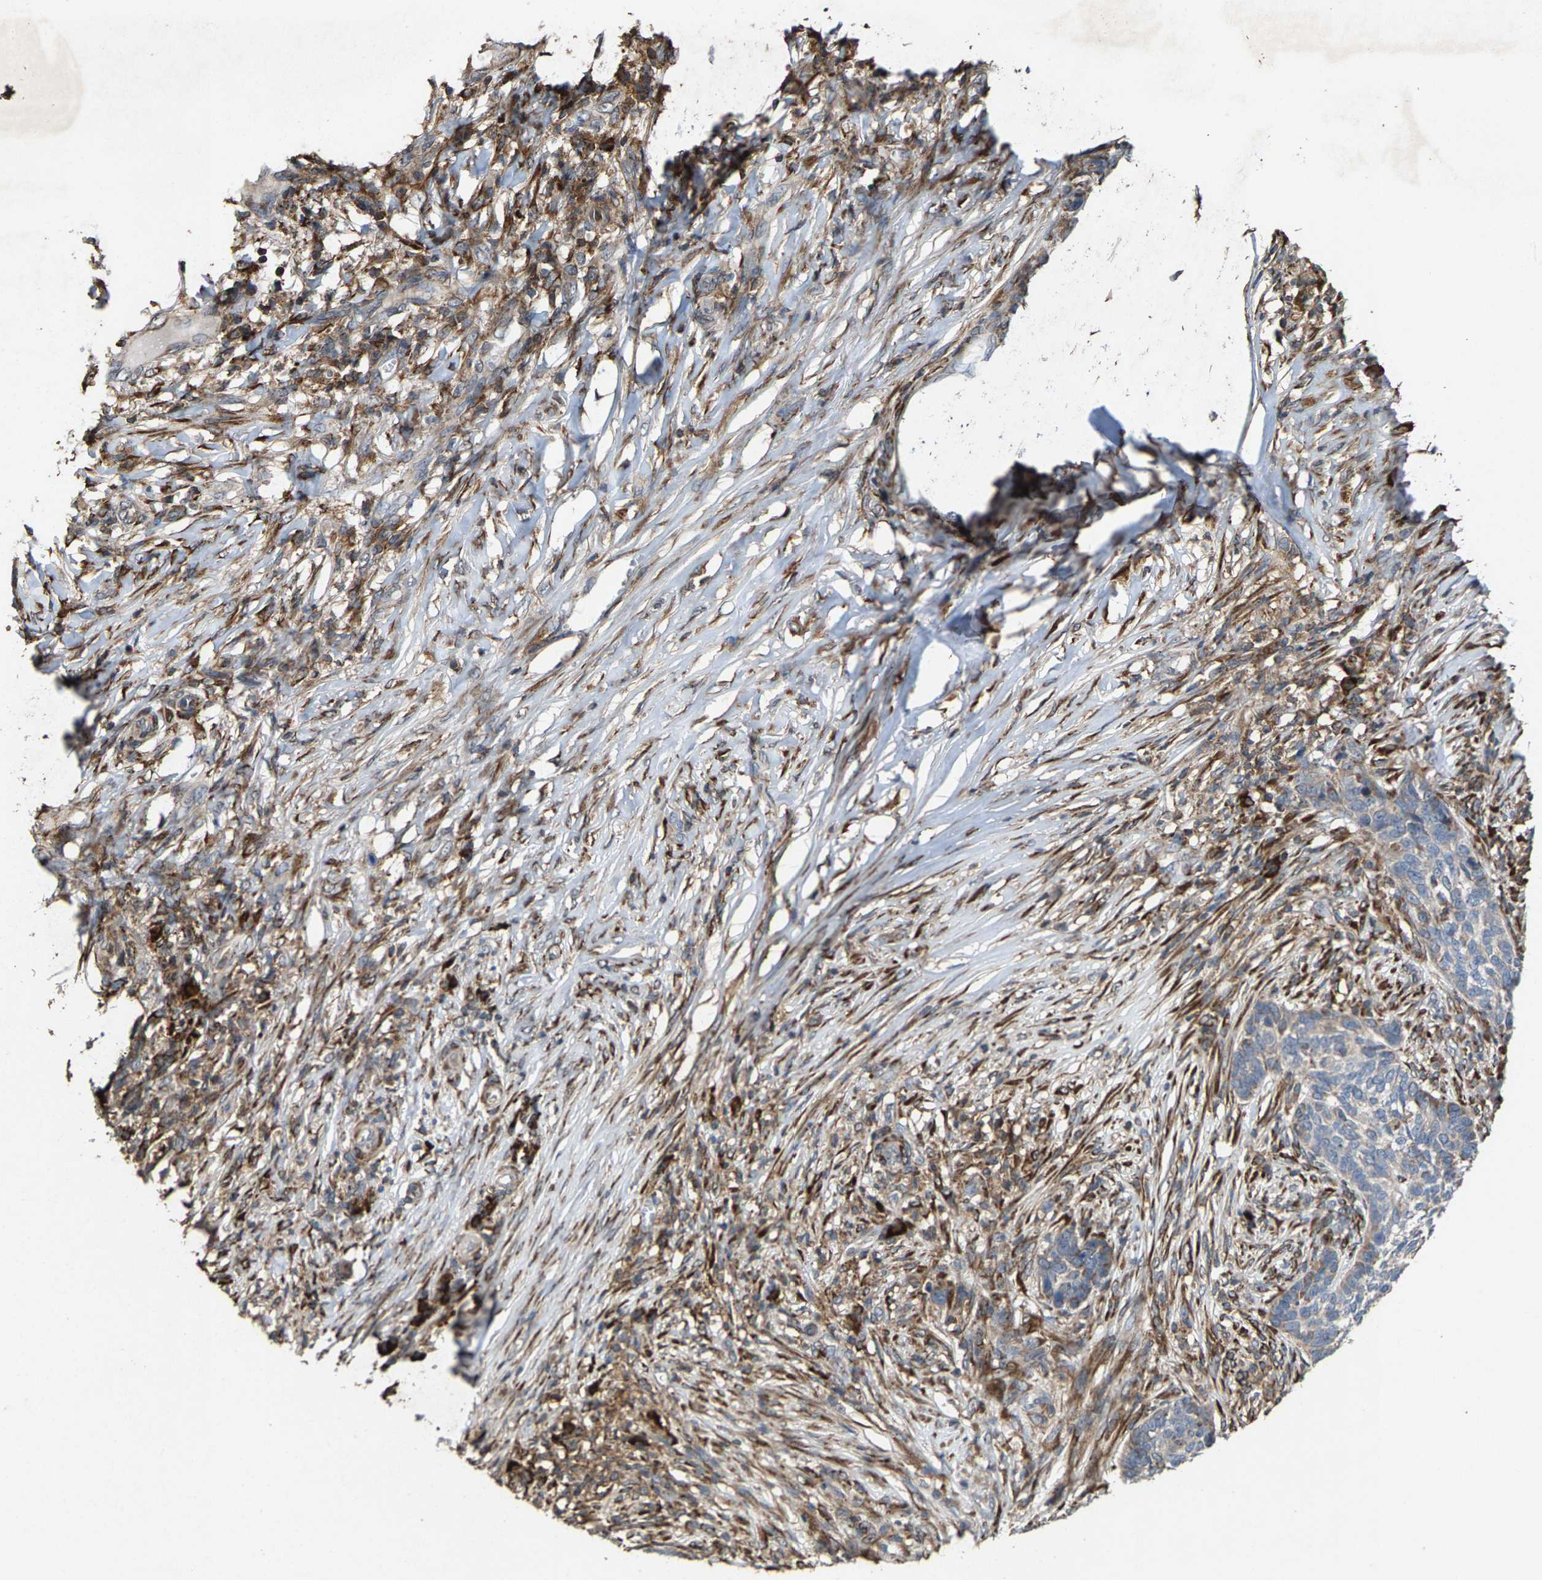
{"staining": {"intensity": "weak", "quantity": "<25%", "location": "cytoplasmic/membranous"}, "tissue": "skin cancer", "cell_type": "Tumor cells", "image_type": "cancer", "snomed": [{"axis": "morphology", "description": "Basal cell carcinoma"}, {"axis": "topography", "description": "Skin"}], "caption": "Protein analysis of skin cancer (basal cell carcinoma) shows no significant staining in tumor cells.", "gene": "FGD3", "patient": {"sex": "male", "age": 85}}